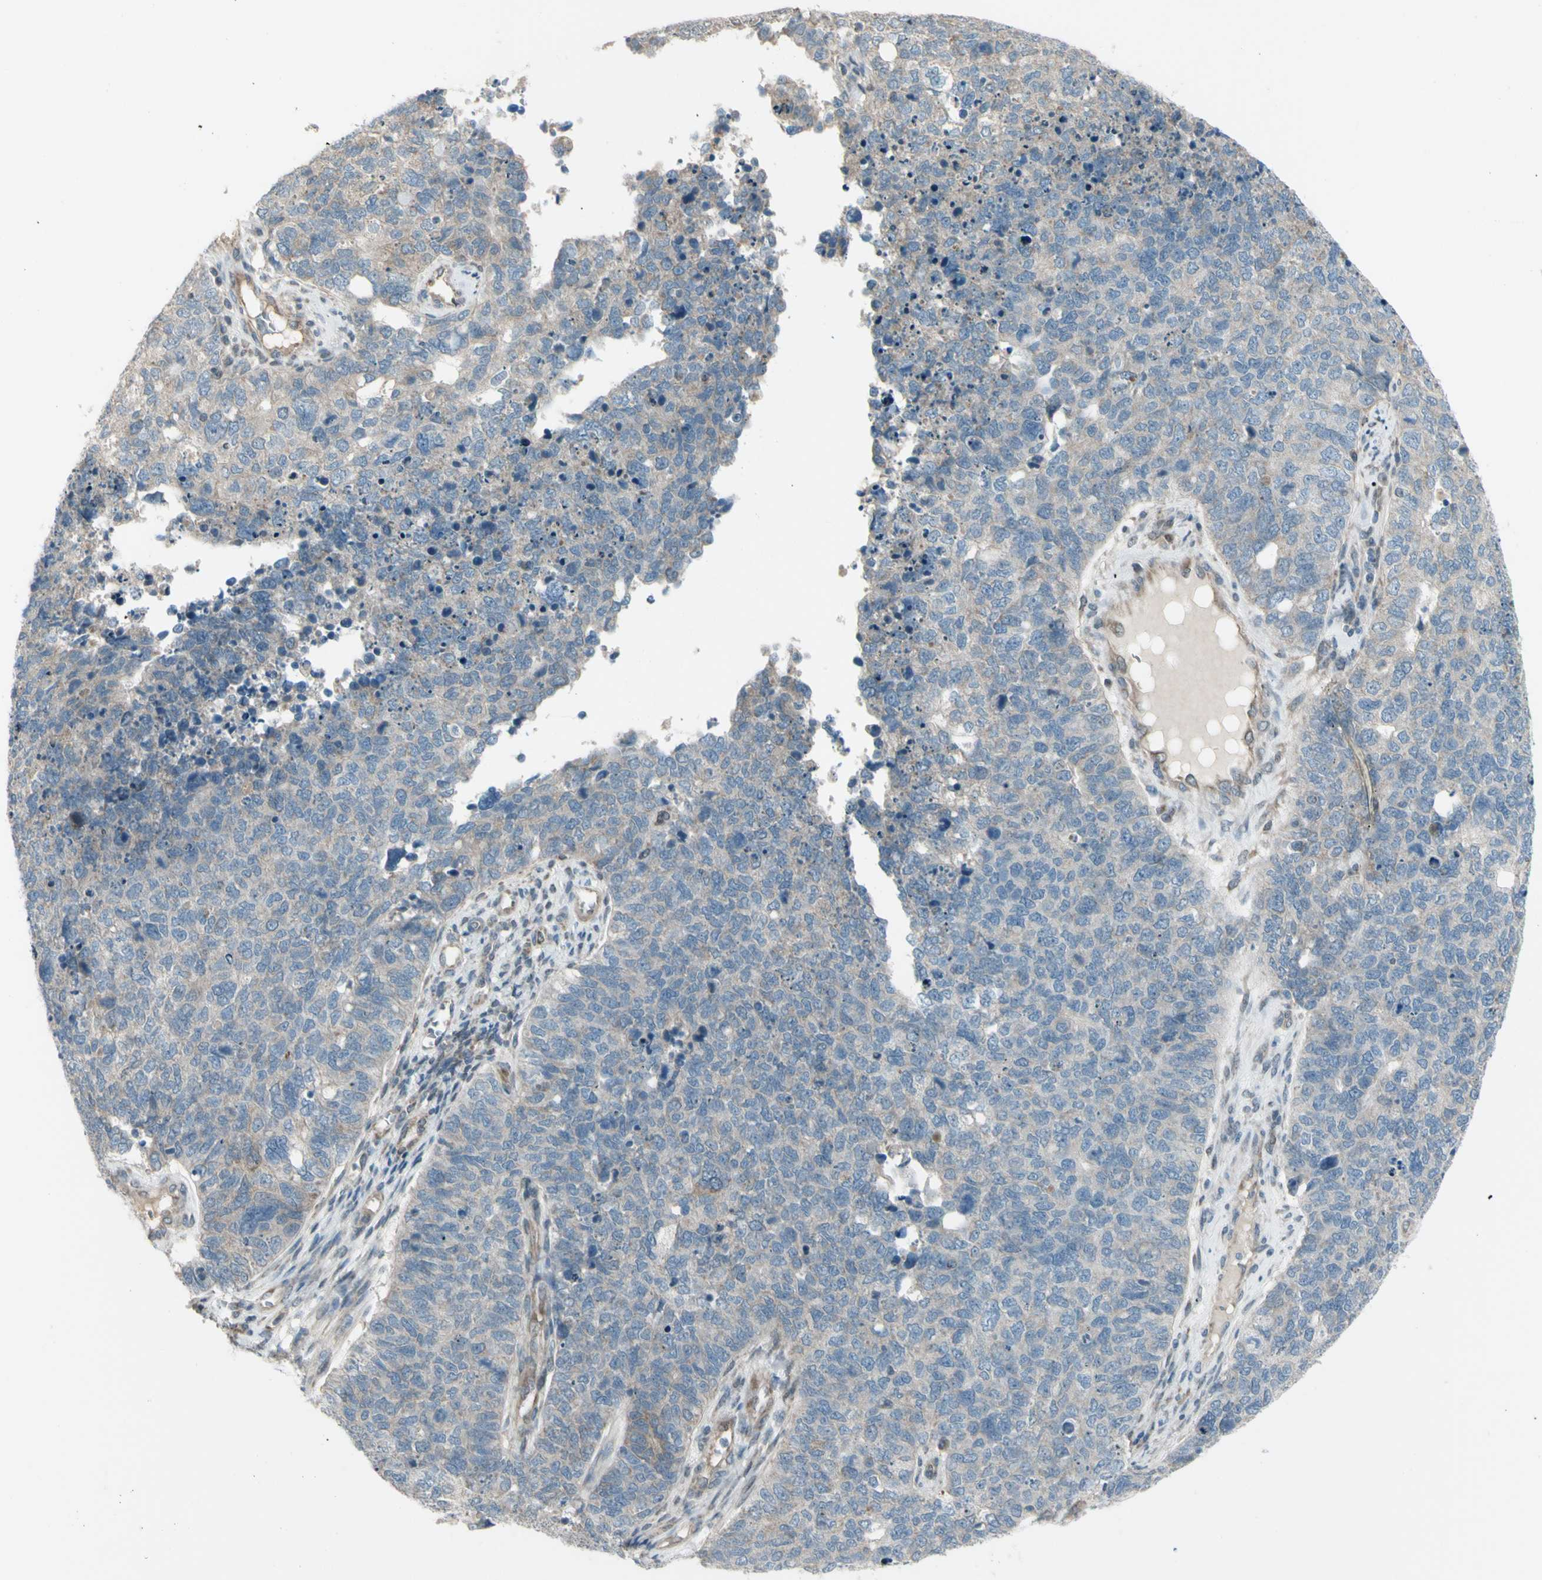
{"staining": {"intensity": "weak", "quantity": "25%-75%", "location": "cytoplasmic/membranous"}, "tissue": "cervical cancer", "cell_type": "Tumor cells", "image_type": "cancer", "snomed": [{"axis": "morphology", "description": "Squamous cell carcinoma, NOS"}, {"axis": "topography", "description": "Cervix"}], "caption": "Tumor cells display low levels of weak cytoplasmic/membranous positivity in about 25%-75% of cells in cervical cancer (squamous cell carcinoma).", "gene": "NAXD", "patient": {"sex": "female", "age": 63}}